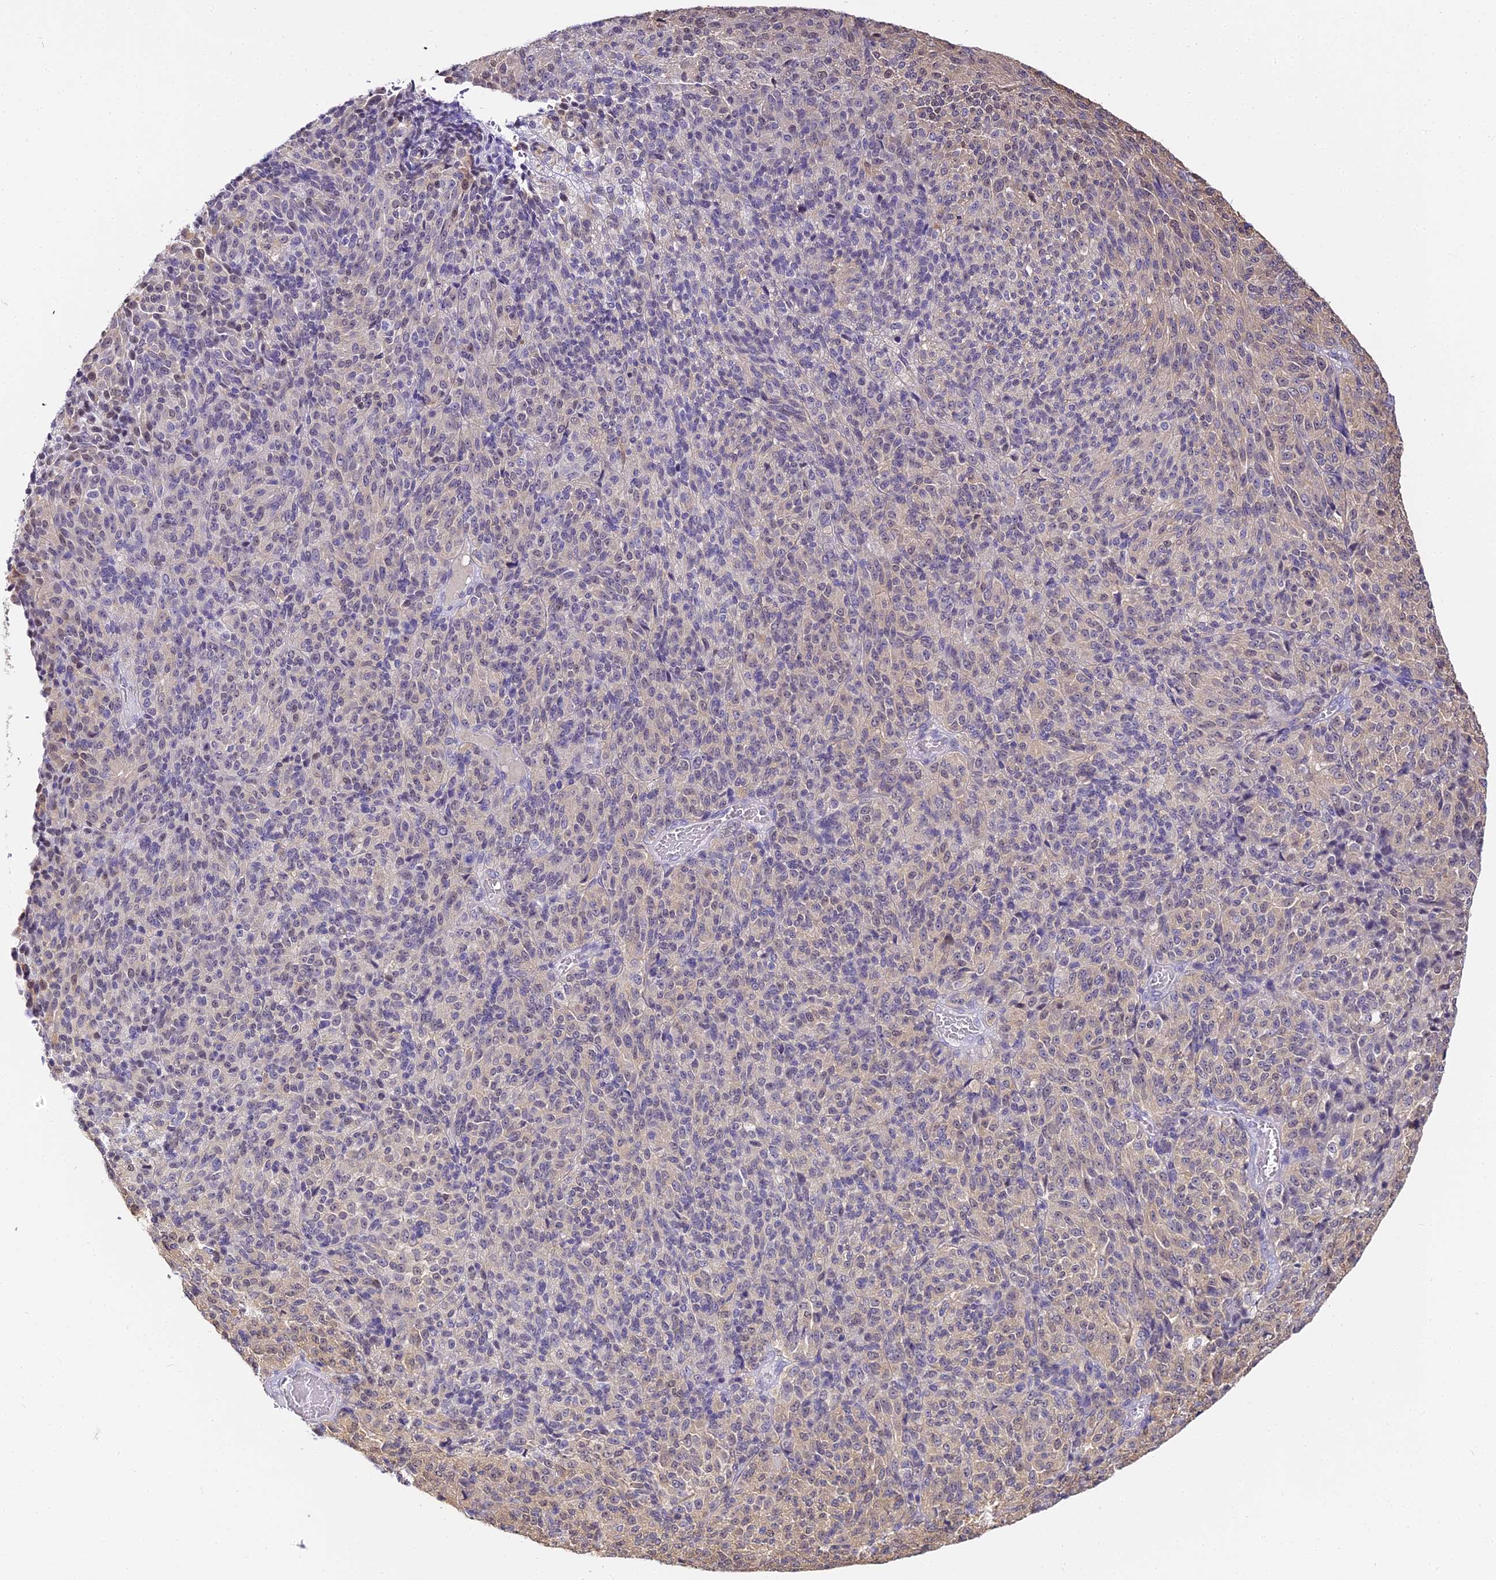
{"staining": {"intensity": "negative", "quantity": "none", "location": "none"}, "tissue": "melanoma", "cell_type": "Tumor cells", "image_type": "cancer", "snomed": [{"axis": "morphology", "description": "Malignant melanoma, Metastatic site"}, {"axis": "topography", "description": "Brain"}], "caption": "The image reveals no staining of tumor cells in melanoma.", "gene": "ABHD14A-ACY1", "patient": {"sex": "female", "age": 56}}